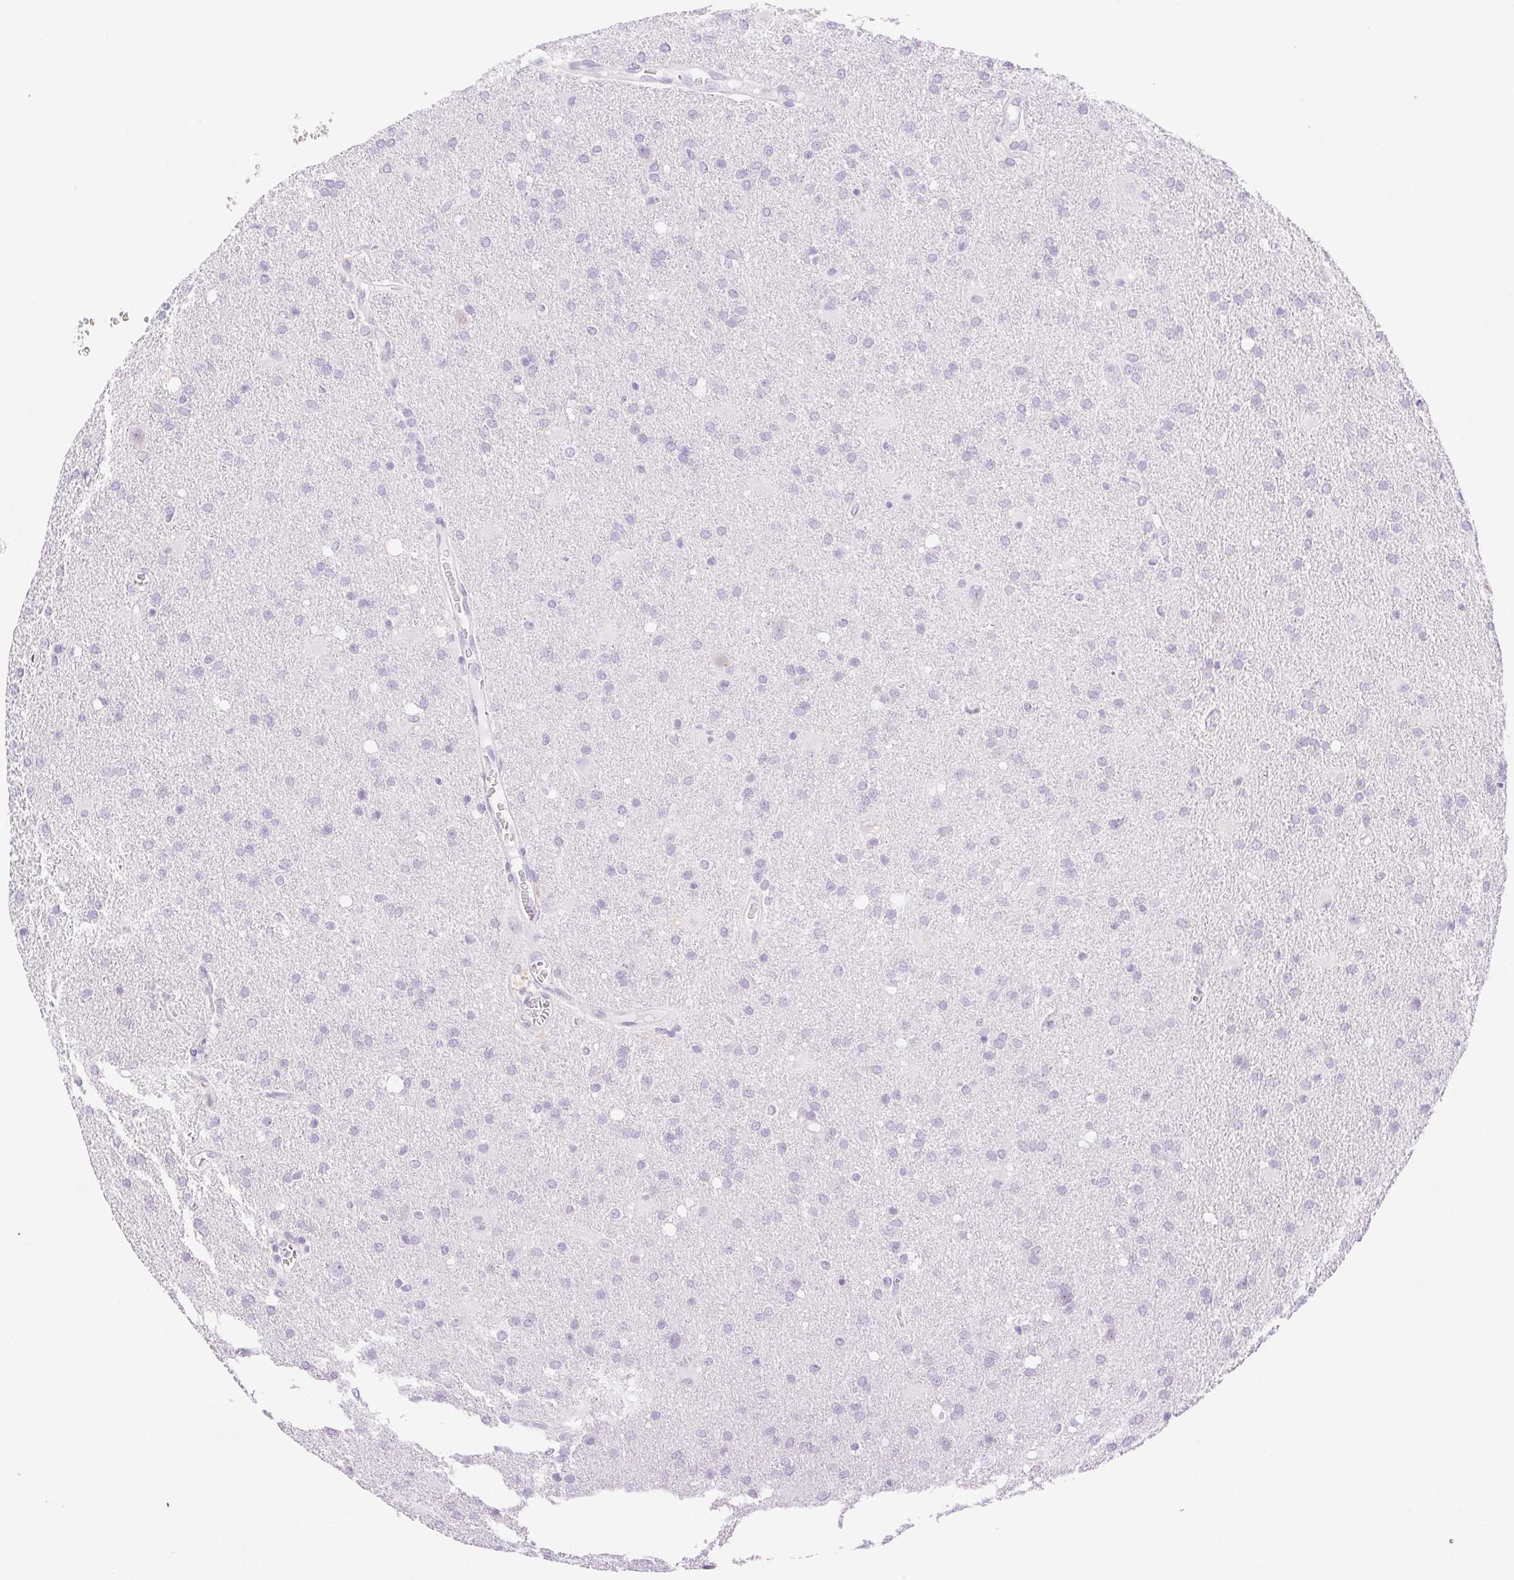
{"staining": {"intensity": "negative", "quantity": "none", "location": "none"}, "tissue": "glioma", "cell_type": "Tumor cells", "image_type": "cancer", "snomed": [{"axis": "morphology", "description": "Glioma, malignant, Low grade"}, {"axis": "topography", "description": "Brain"}], "caption": "This is a image of immunohistochemistry staining of low-grade glioma (malignant), which shows no positivity in tumor cells.", "gene": "SPACA4", "patient": {"sex": "male", "age": 66}}